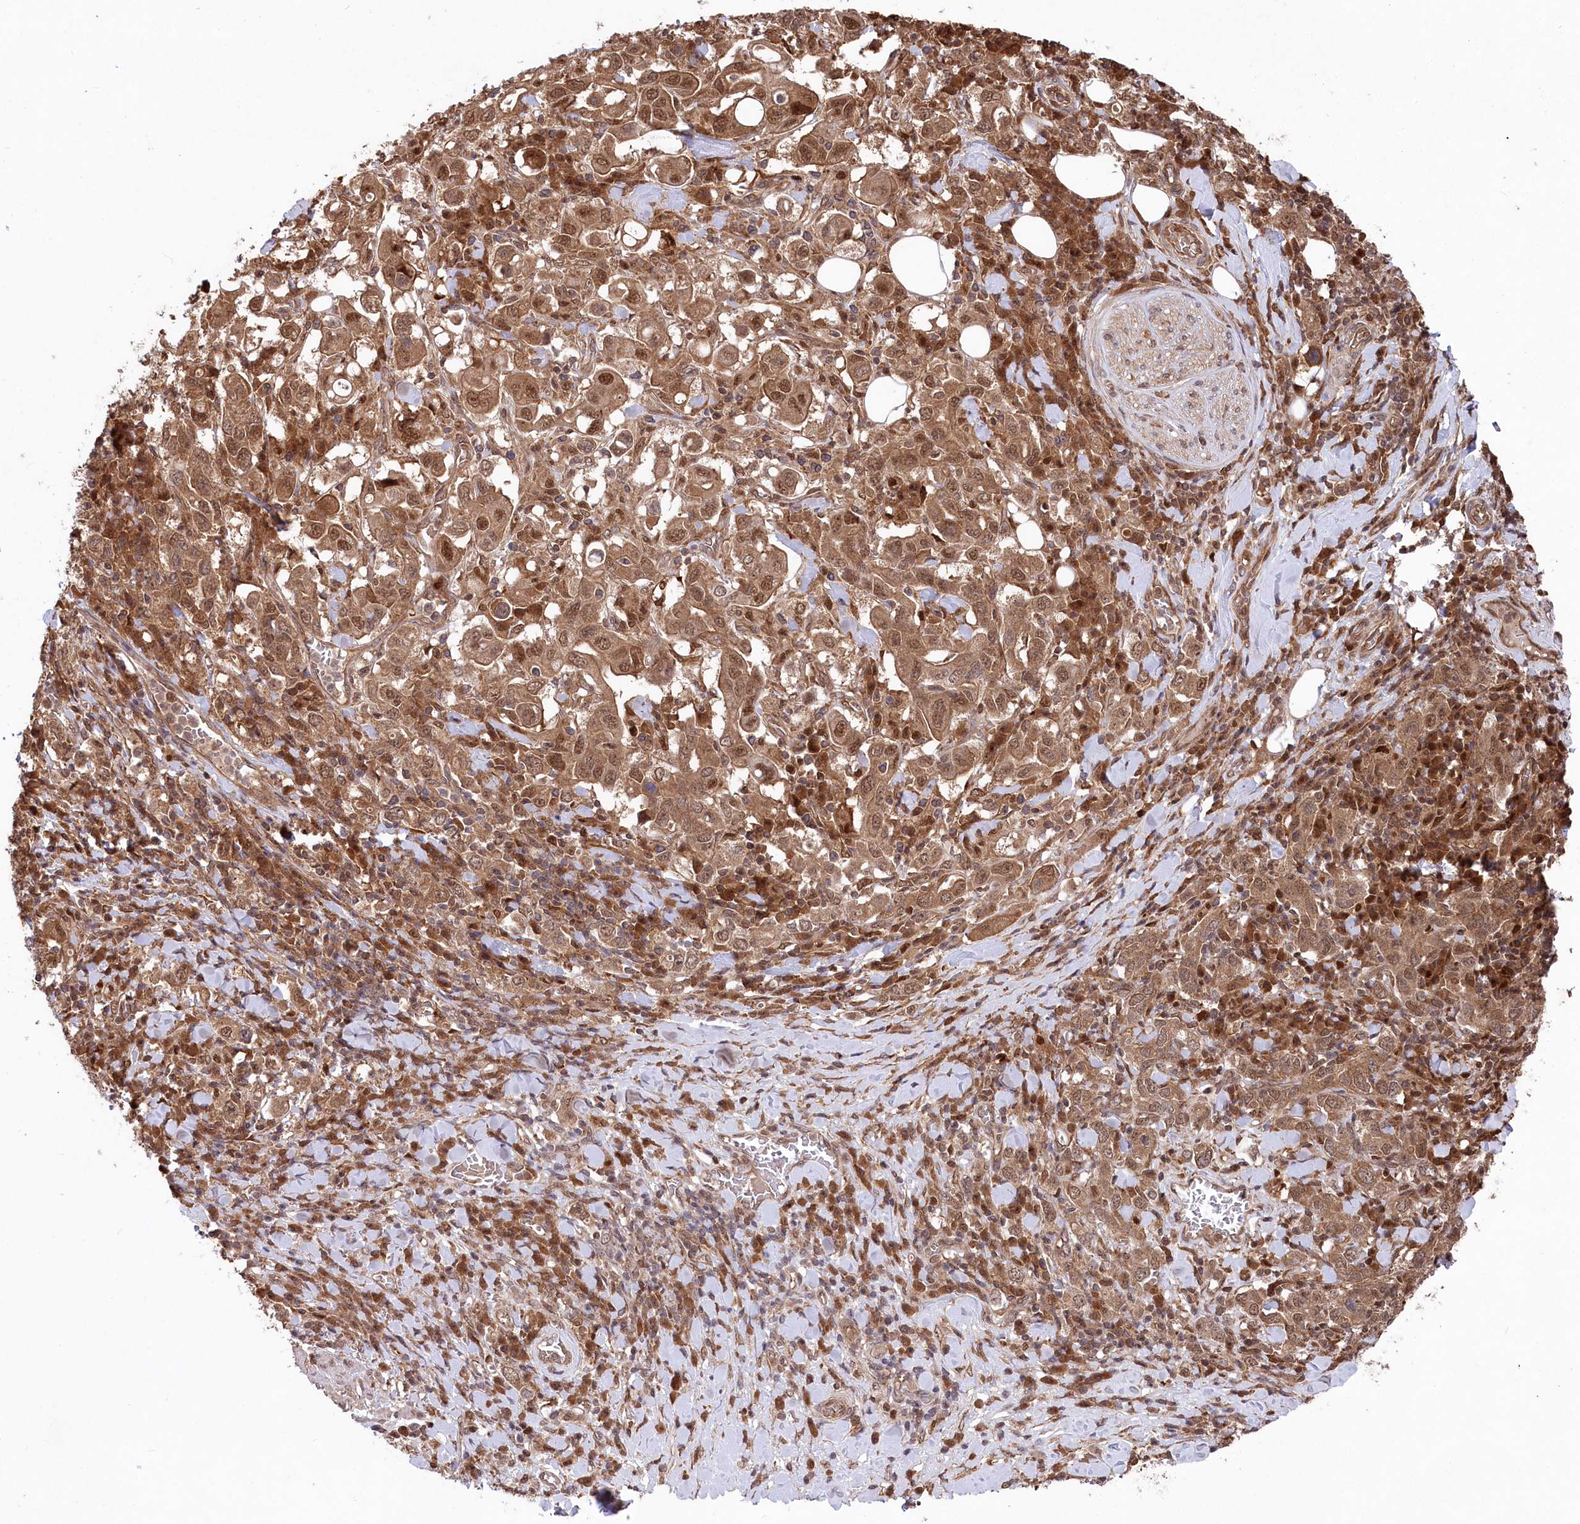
{"staining": {"intensity": "moderate", "quantity": ">75%", "location": "cytoplasmic/membranous,nuclear"}, "tissue": "stomach cancer", "cell_type": "Tumor cells", "image_type": "cancer", "snomed": [{"axis": "morphology", "description": "Adenocarcinoma, NOS"}, {"axis": "topography", "description": "Stomach, upper"}], "caption": "Immunohistochemical staining of stomach cancer shows medium levels of moderate cytoplasmic/membranous and nuclear protein positivity in approximately >75% of tumor cells. The protein of interest is stained brown, and the nuclei are stained in blue (DAB IHC with brightfield microscopy, high magnification).", "gene": "PSMA1", "patient": {"sex": "male", "age": 62}}